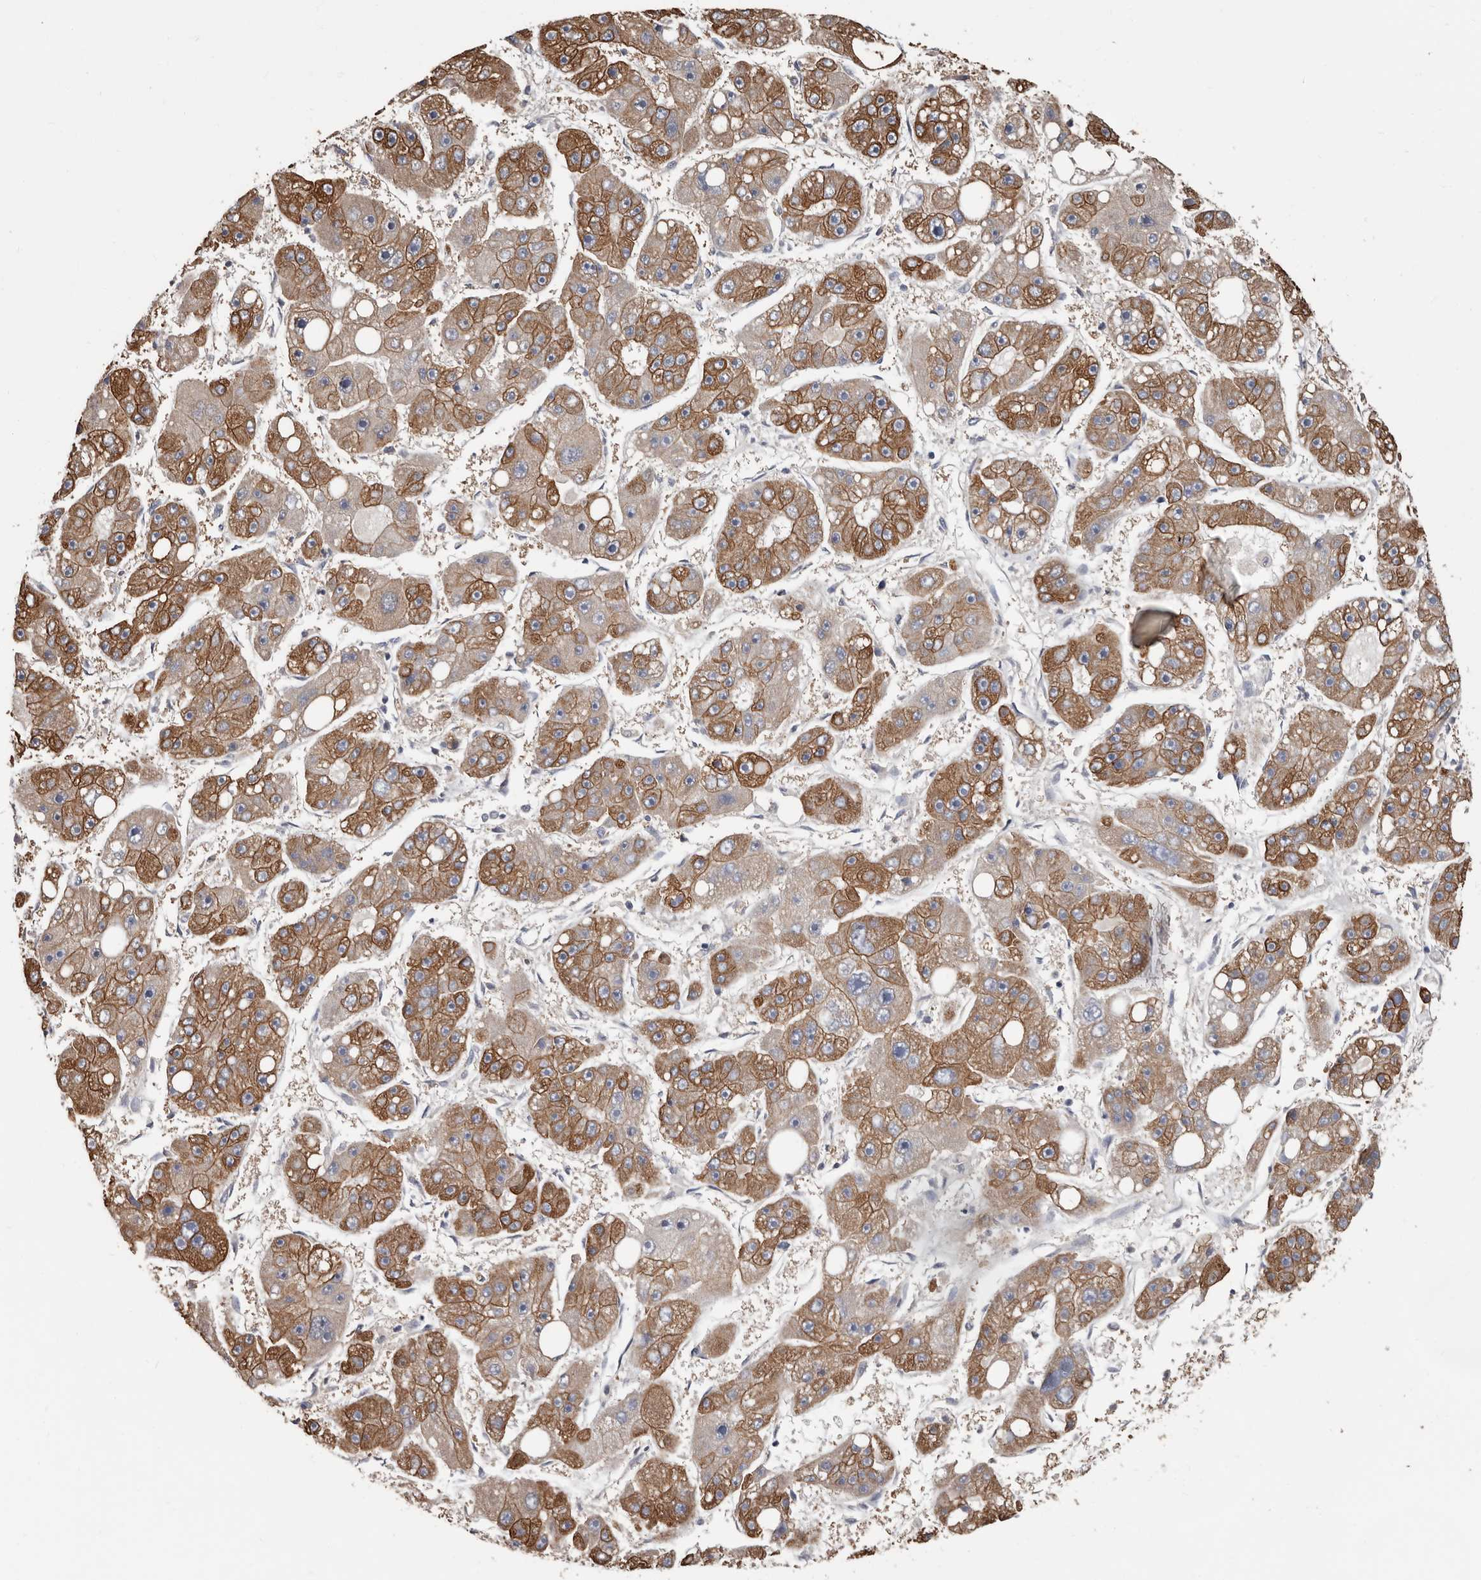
{"staining": {"intensity": "moderate", "quantity": ">75%", "location": "cytoplasmic/membranous"}, "tissue": "liver cancer", "cell_type": "Tumor cells", "image_type": "cancer", "snomed": [{"axis": "morphology", "description": "Carcinoma, Hepatocellular, NOS"}, {"axis": "topography", "description": "Liver"}], "caption": "Liver cancer stained with DAB immunohistochemistry reveals medium levels of moderate cytoplasmic/membranous expression in about >75% of tumor cells.", "gene": "MRPL18", "patient": {"sex": "female", "age": 61}}